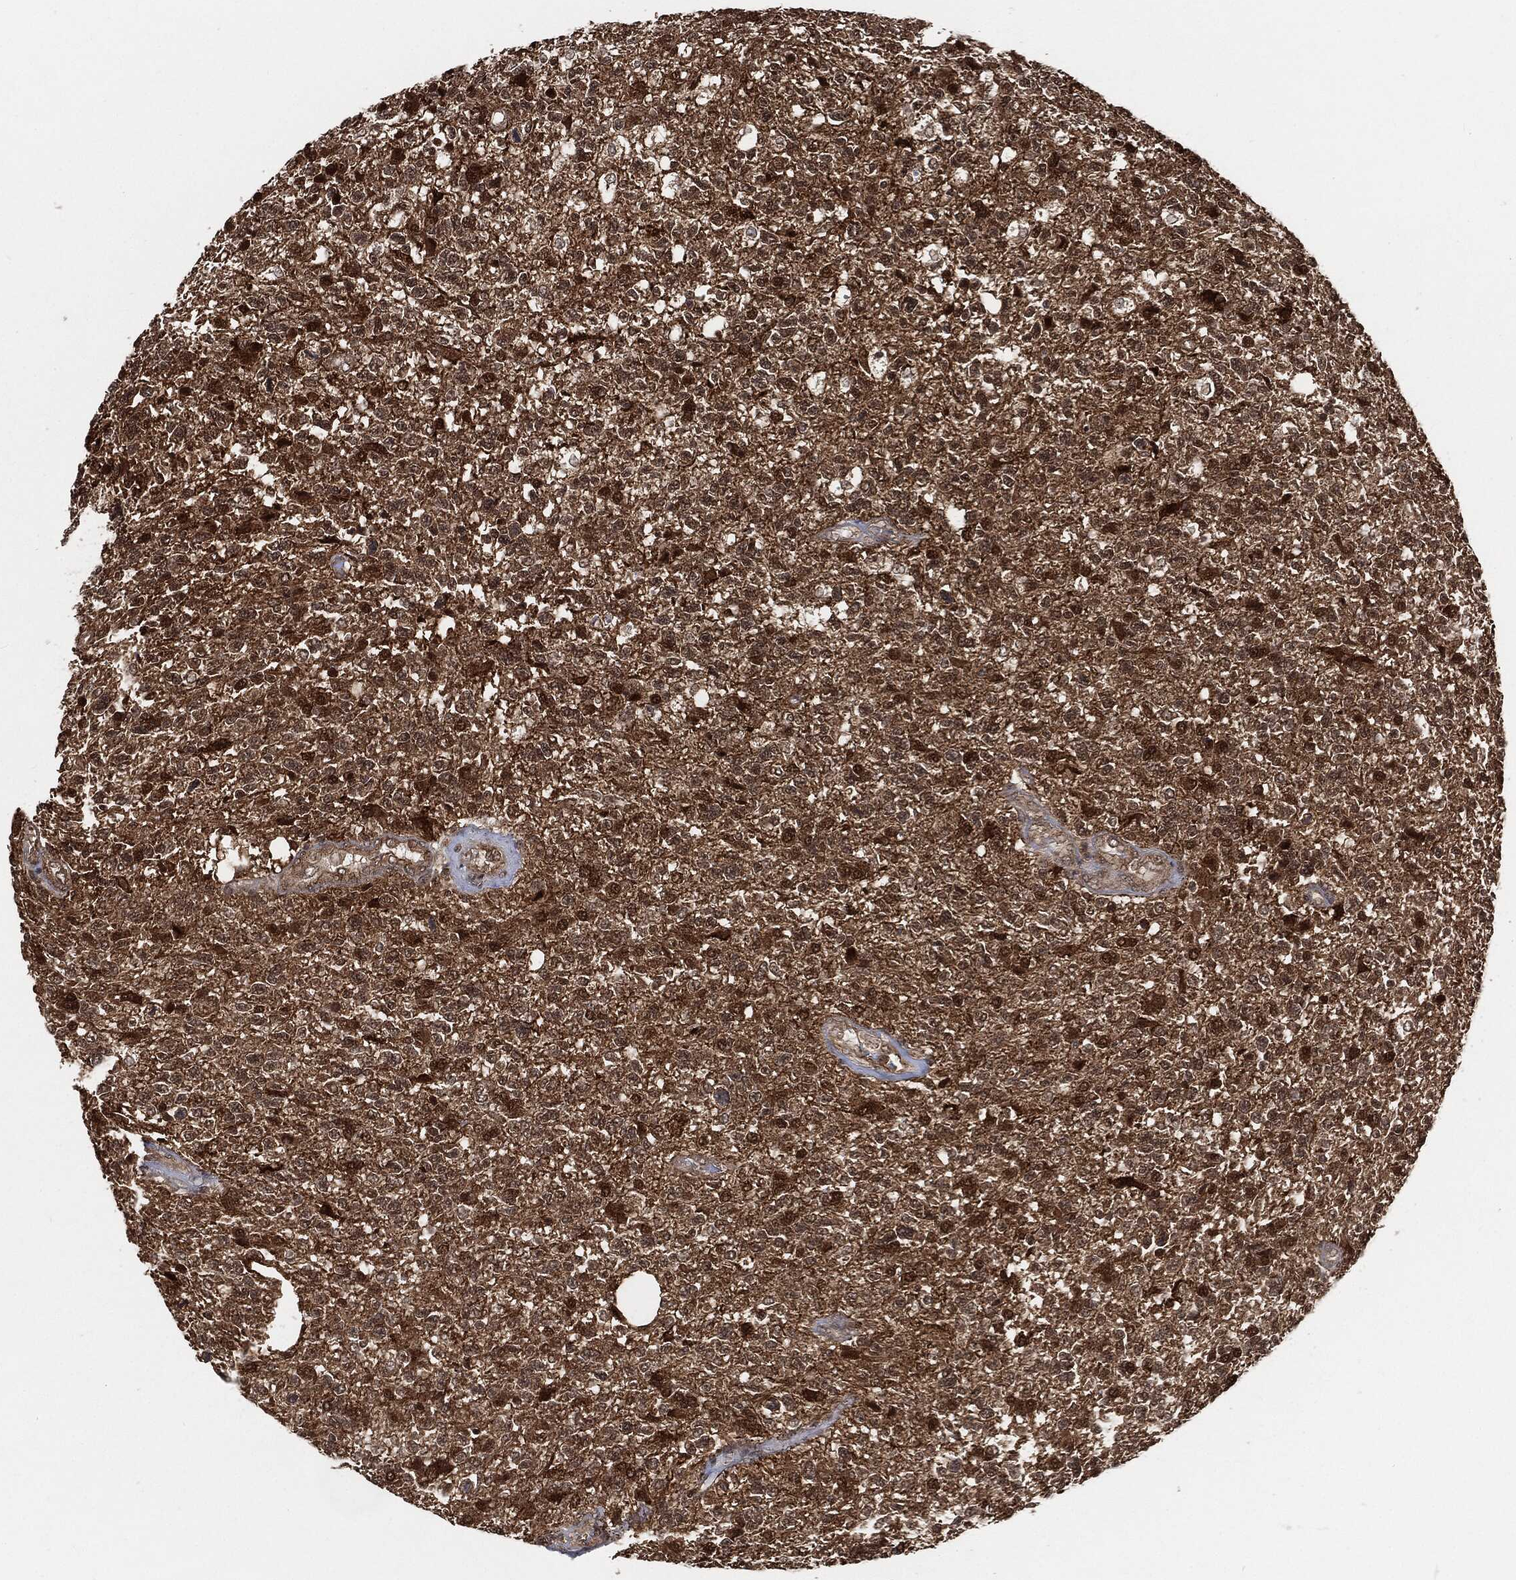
{"staining": {"intensity": "moderate", "quantity": ">75%", "location": "cytoplasmic/membranous,nuclear"}, "tissue": "glioma", "cell_type": "Tumor cells", "image_type": "cancer", "snomed": [{"axis": "morphology", "description": "Glioma, malignant, High grade"}, {"axis": "topography", "description": "Brain"}], "caption": "Protein analysis of malignant high-grade glioma tissue reveals moderate cytoplasmic/membranous and nuclear positivity in approximately >75% of tumor cells. (Stains: DAB in brown, nuclei in blue, Microscopy: brightfield microscopy at high magnification).", "gene": "CUTA", "patient": {"sex": "male", "age": 56}}